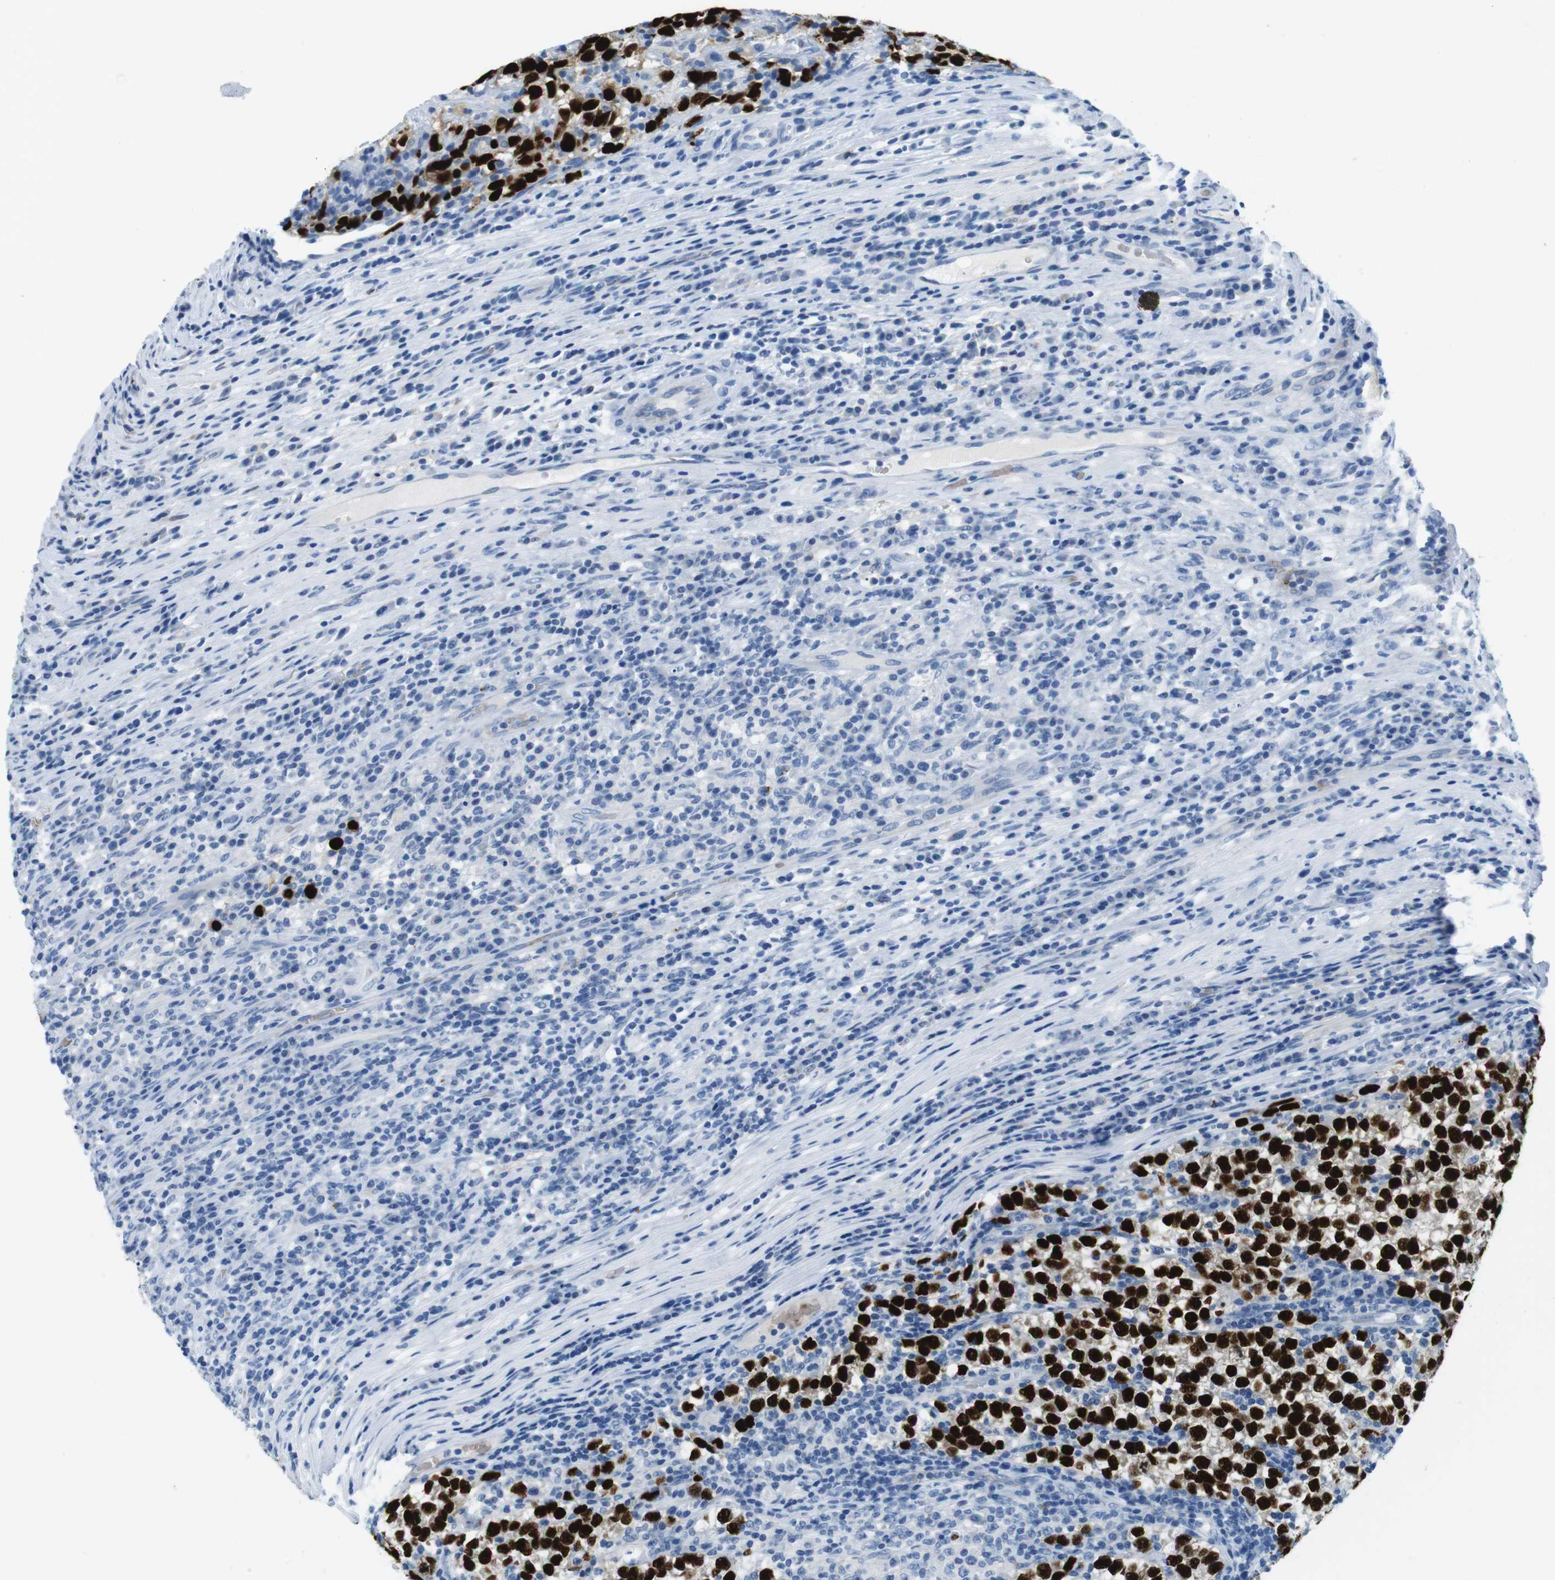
{"staining": {"intensity": "strong", "quantity": ">75%", "location": "nuclear"}, "tissue": "testis cancer", "cell_type": "Tumor cells", "image_type": "cancer", "snomed": [{"axis": "morphology", "description": "Normal tissue, NOS"}, {"axis": "morphology", "description": "Seminoma, NOS"}, {"axis": "topography", "description": "Testis"}], "caption": "Immunohistochemistry (IHC) staining of seminoma (testis), which exhibits high levels of strong nuclear staining in about >75% of tumor cells indicating strong nuclear protein expression. The staining was performed using DAB (3,3'-diaminobenzidine) (brown) for protein detection and nuclei were counterstained in hematoxylin (blue).", "gene": "TFAP2C", "patient": {"sex": "male", "age": 43}}